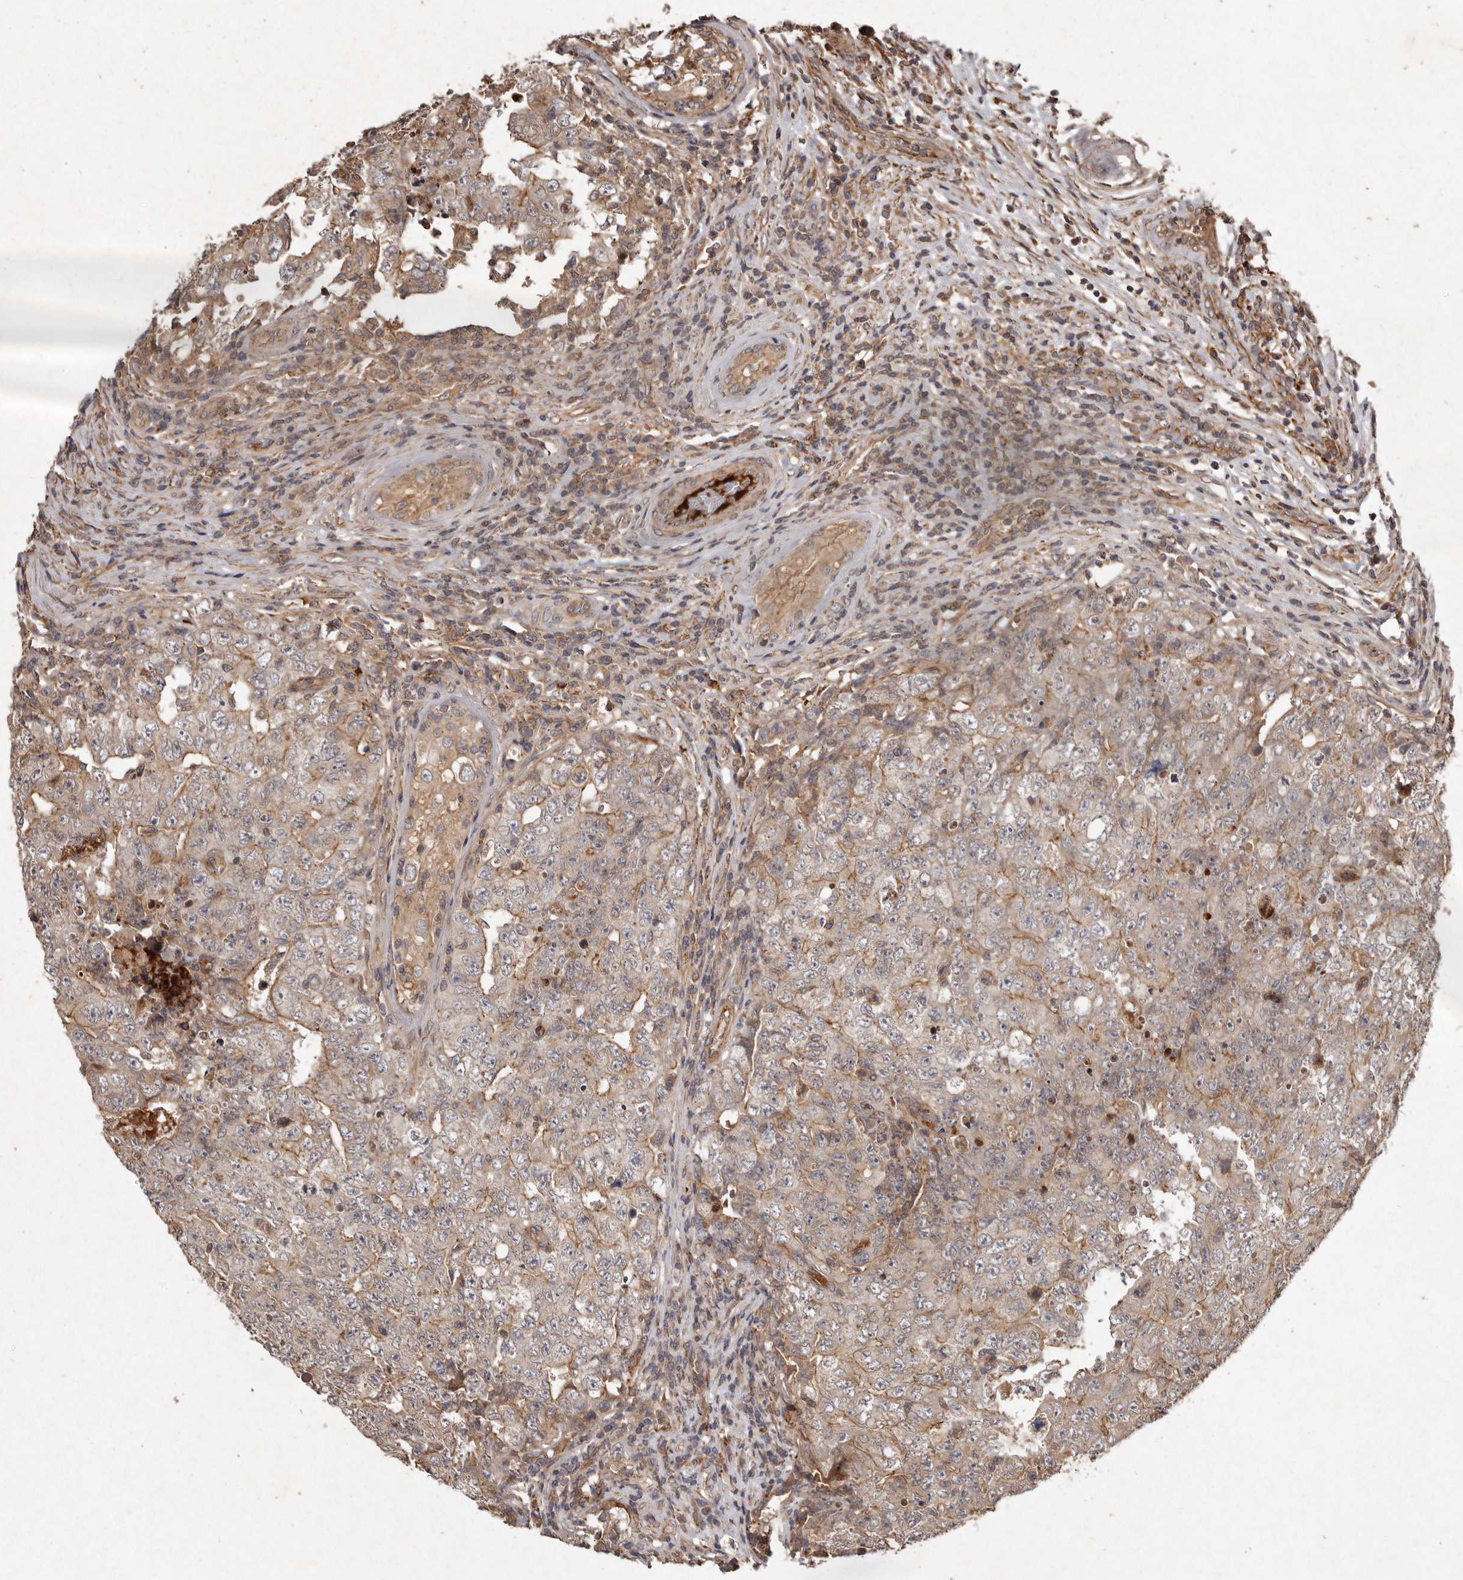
{"staining": {"intensity": "moderate", "quantity": "25%-75%", "location": "cytoplasmic/membranous"}, "tissue": "testis cancer", "cell_type": "Tumor cells", "image_type": "cancer", "snomed": [{"axis": "morphology", "description": "Carcinoma, Embryonal, NOS"}, {"axis": "topography", "description": "Testis"}], "caption": "The image demonstrates immunohistochemical staining of testis embryonal carcinoma. There is moderate cytoplasmic/membranous staining is seen in about 25%-75% of tumor cells.", "gene": "SEMA3A", "patient": {"sex": "male", "age": 26}}